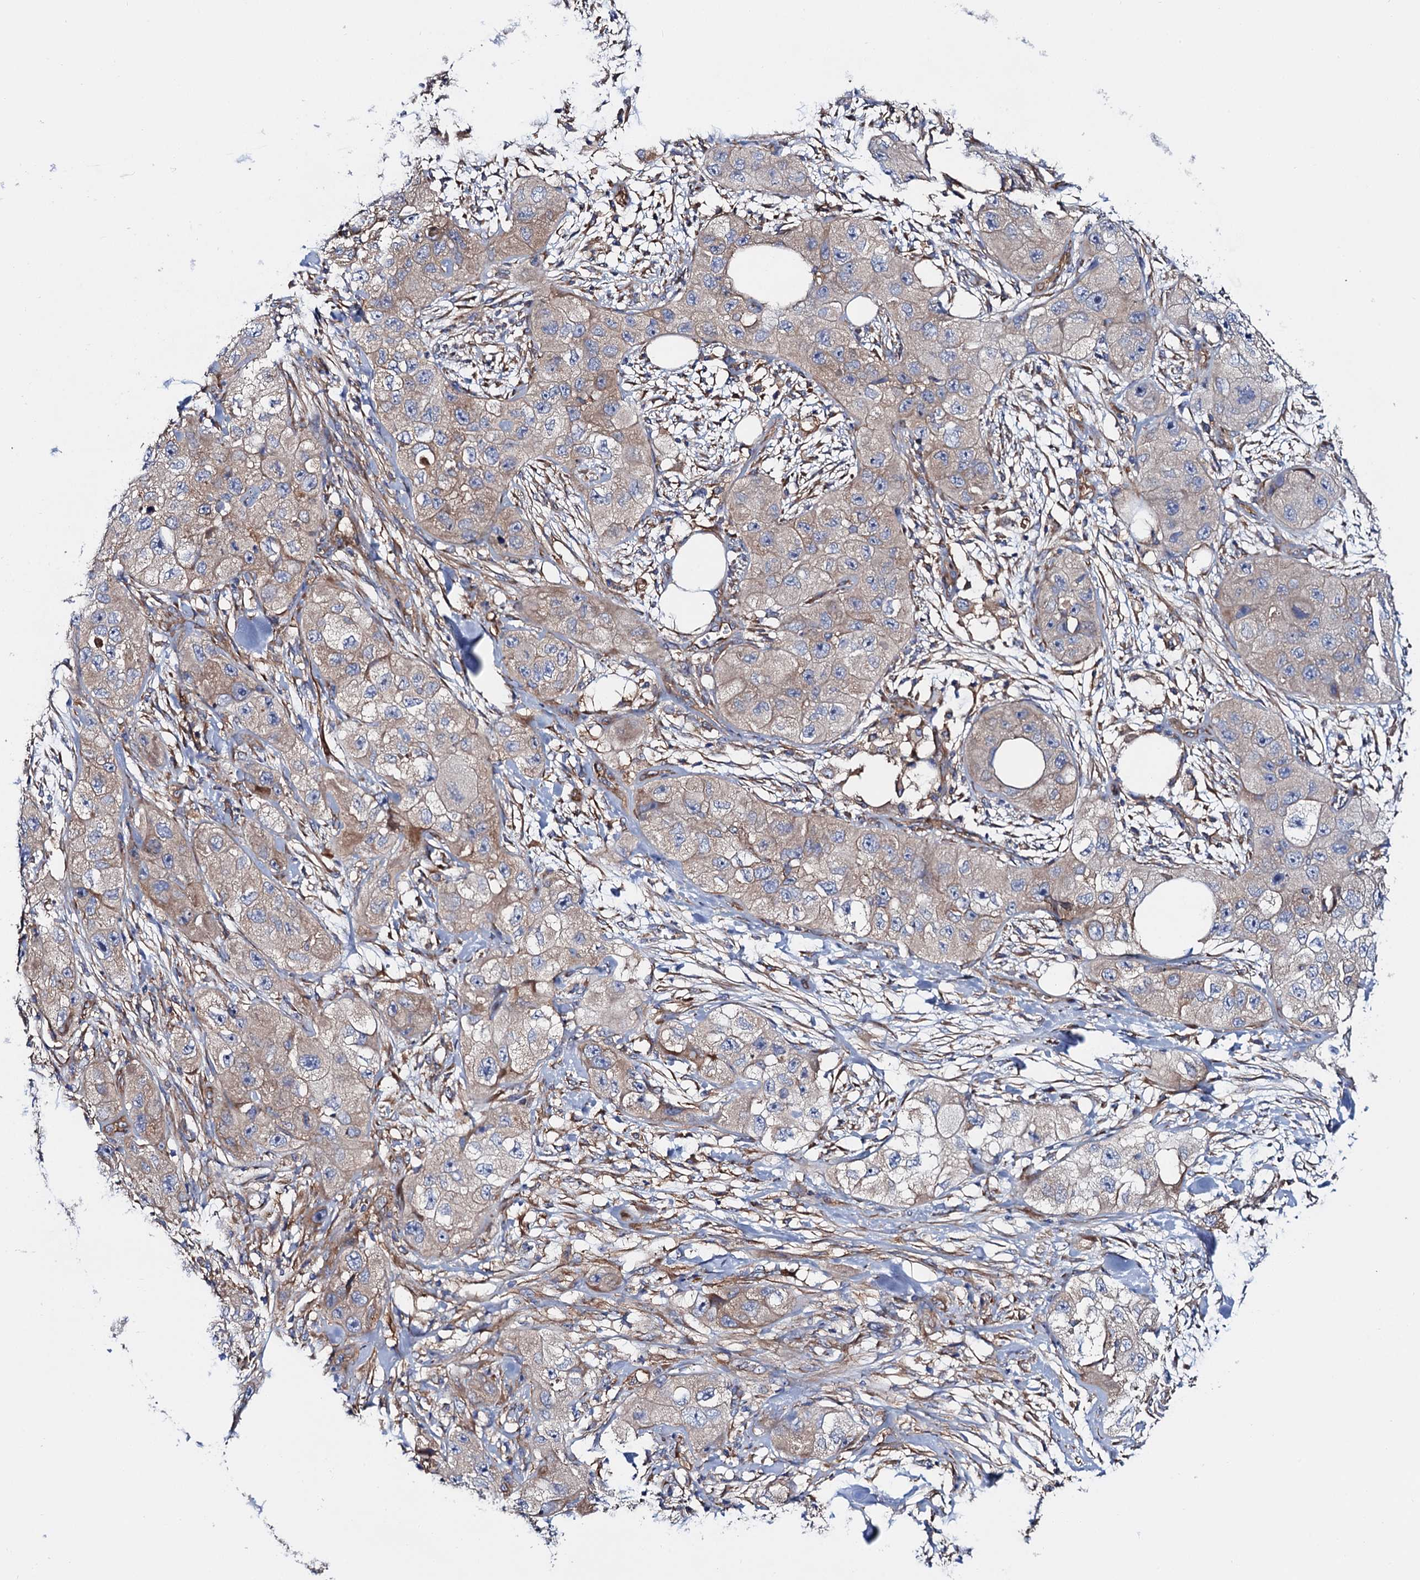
{"staining": {"intensity": "weak", "quantity": "25%-75%", "location": "cytoplasmic/membranous"}, "tissue": "skin cancer", "cell_type": "Tumor cells", "image_type": "cancer", "snomed": [{"axis": "morphology", "description": "Squamous cell carcinoma, NOS"}, {"axis": "topography", "description": "Skin"}, {"axis": "topography", "description": "Subcutis"}], "caption": "Tumor cells display low levels of weak cytoplasmic/membranous expression in approximately 25%-75% of cells in human skin cancer.", "gene": "MRPL48", "patient": {"sex": "male", "age": 73}}